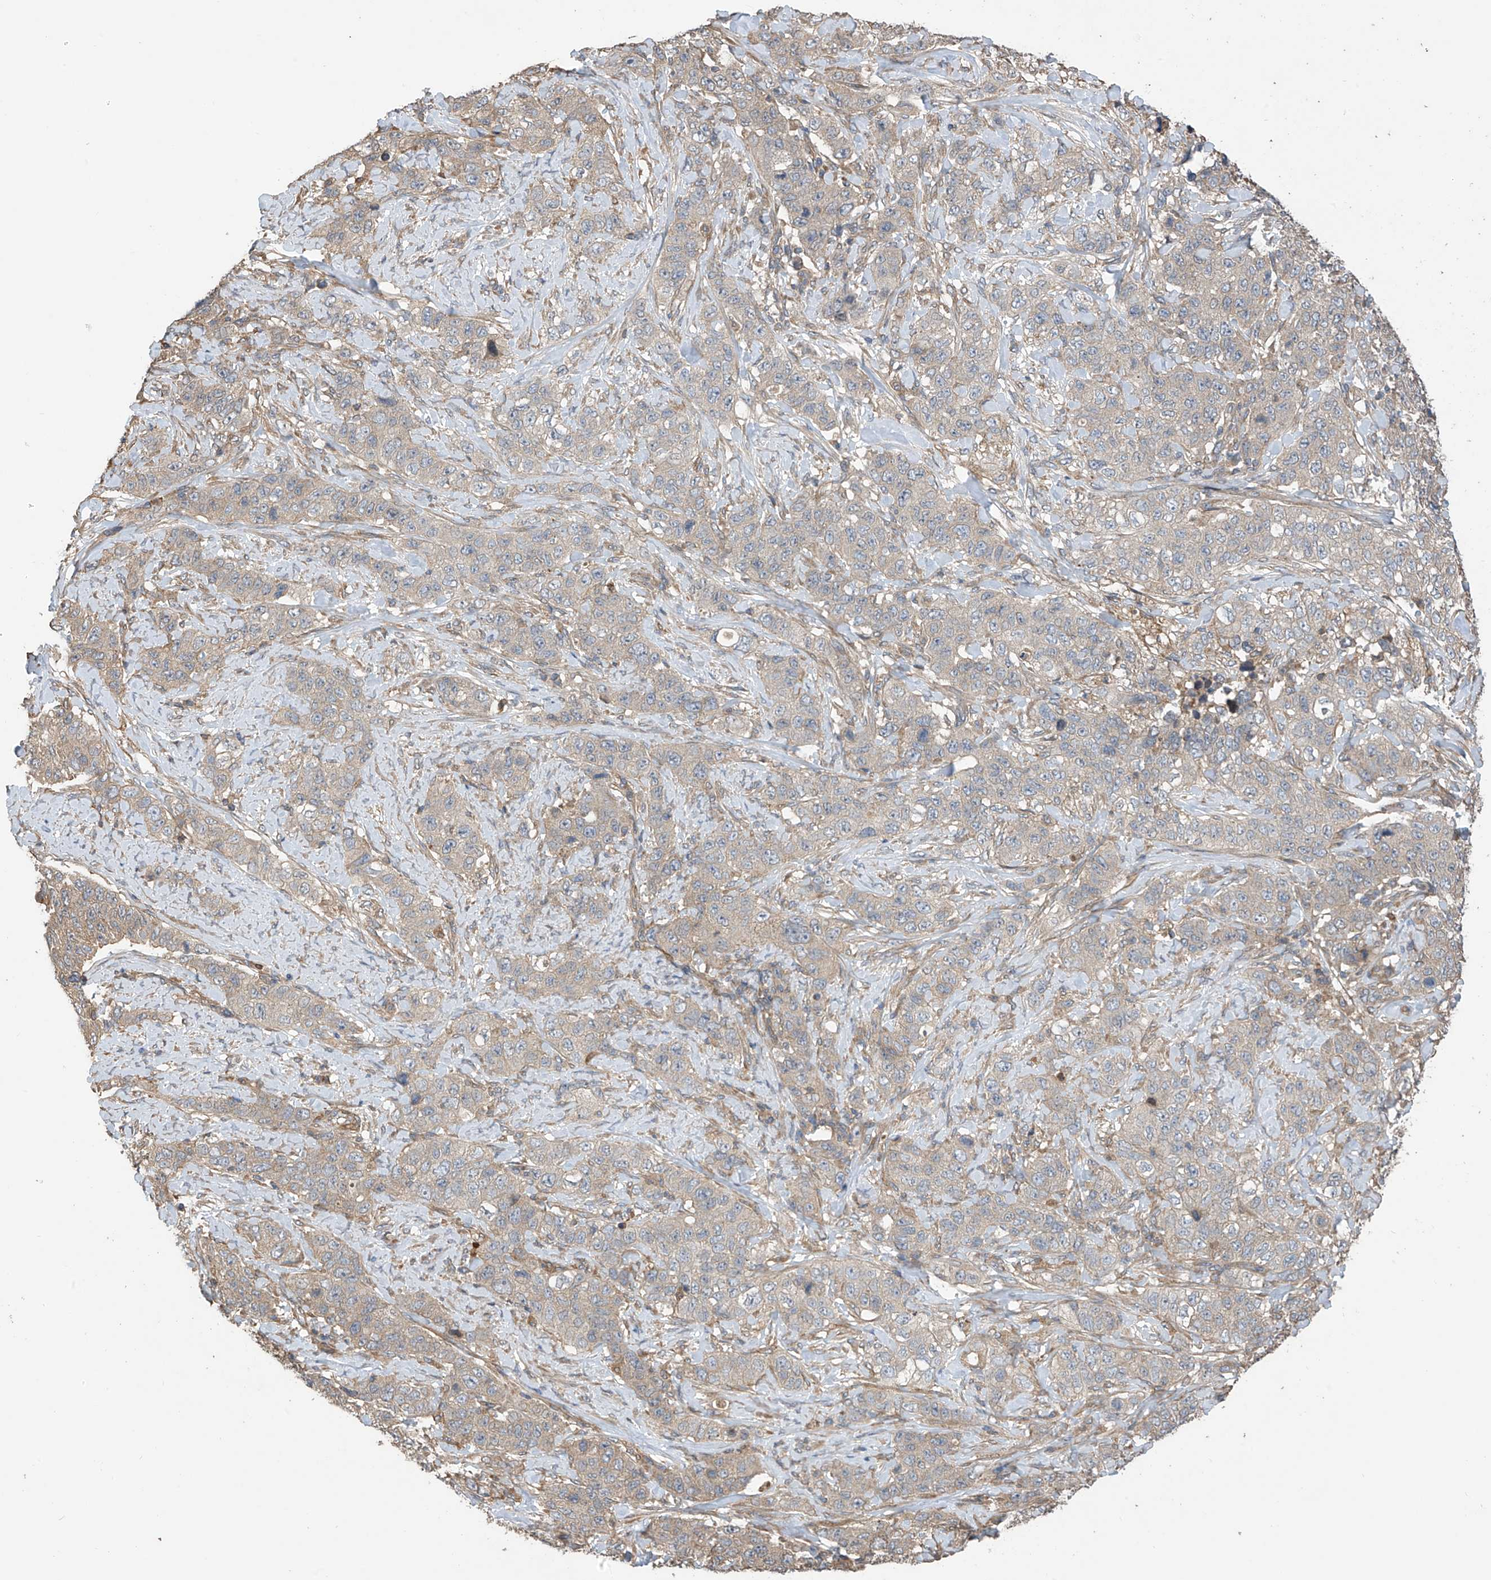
{"staining": {"intensity": "weak", "quantity": "25%-75%", "location": "cytoplasmic/membranous"}, "tissue": "stomach cancer", "cell_type": "Tumor cells", "image_type": "cancer", "snomed": [{"axis": "morphology", "description": "Adenocarcinoma, NOS"}, {"axis": "topography", "description": "Stomach"}], "caption": "Immunohistochemistry (IHC) histopathology image of stomach cancer stained for a protein (brown), which demonstrates low levels of weak cytoplasmic/membranous positivity in about 25%-75% of tumor cells.", "gene": "PHACTR4", "patient": {"sex": "male", "age": 48}}